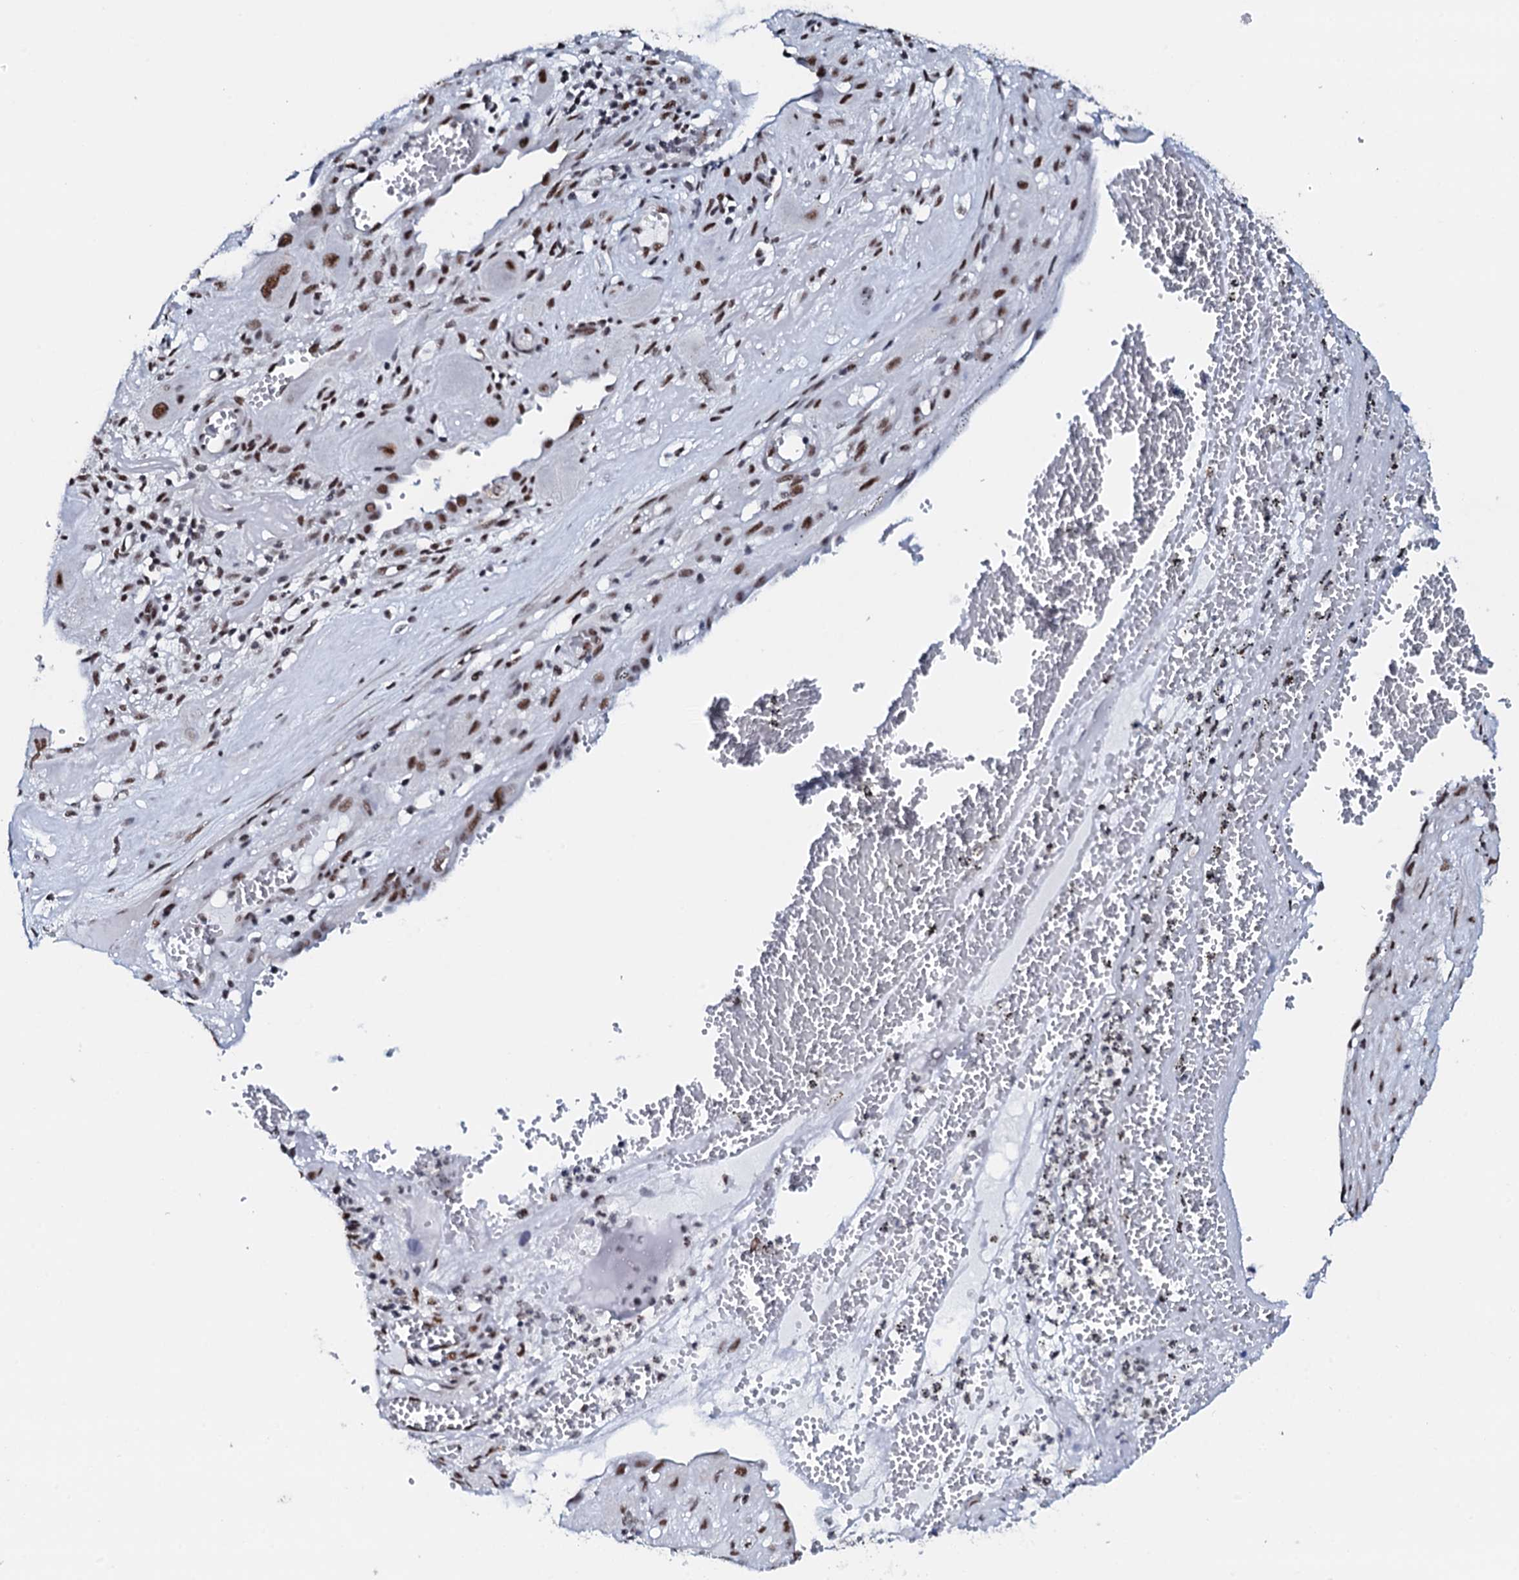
{"staining": {"intensity": "moderate", "quantity": ">75%", "location": "nuclear"}, "tissue": "cervical cancer", "cell_type": "Tumor cells", "image_type": "cancer", "snomed": [{"axis": "morphology", "description": "Squamous cell carcinoma, NOS"}, {"axis": "topography", "description": "Cervix"}], "caption": "Protein analysis of cervical cancer tissue reveals moderate nuclear positivity in approximately >75% of tumor cells.", "gene": "NKAPD1", "patient": {"sex": "female", "age": 34}}